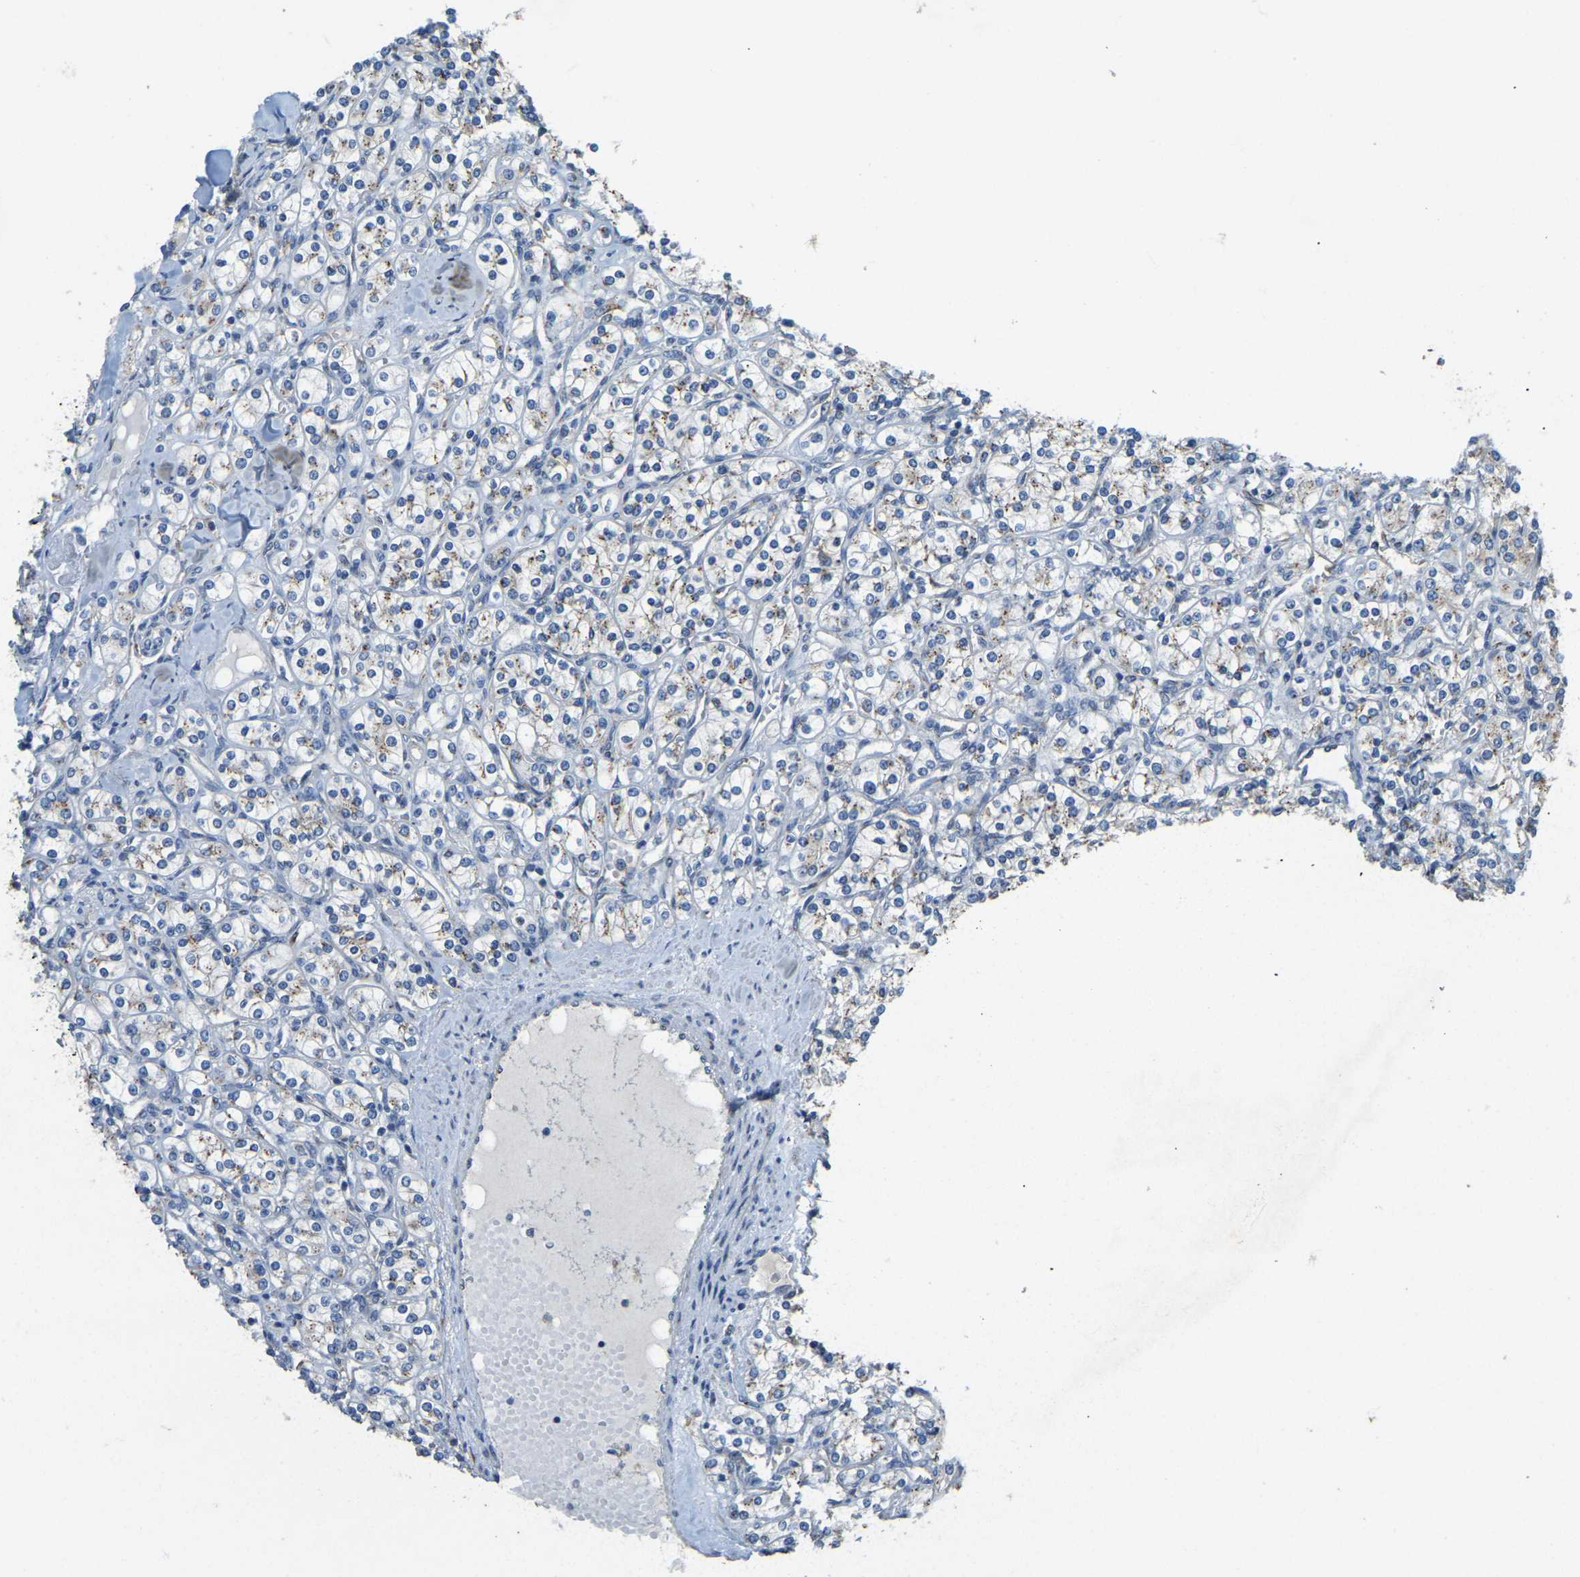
{"staining": {"intensity": "weak", "quantity": "25%-75%", "location": "cytoplasmic/membranous"}, "tissue": "renal cancer", "cell_type": "Tumor cells", "image_type": "cancer", "snomed": [{"axis": "morphology", "description": "Adenocarcinoma, NOS"}, {"axis": "topography", "description": "Kidney"}], "caption": "Immunohistochemistry (IHC) micrograph of human renal cancer (adenocarcinoma) stained for a protein (brown), which displays low levels of weak cytoplasmic/membranous expression in approximately 25%-75% of tumor cells.", "gene": "FAM174A", "patient": {"sex": "male", "age": 77}}